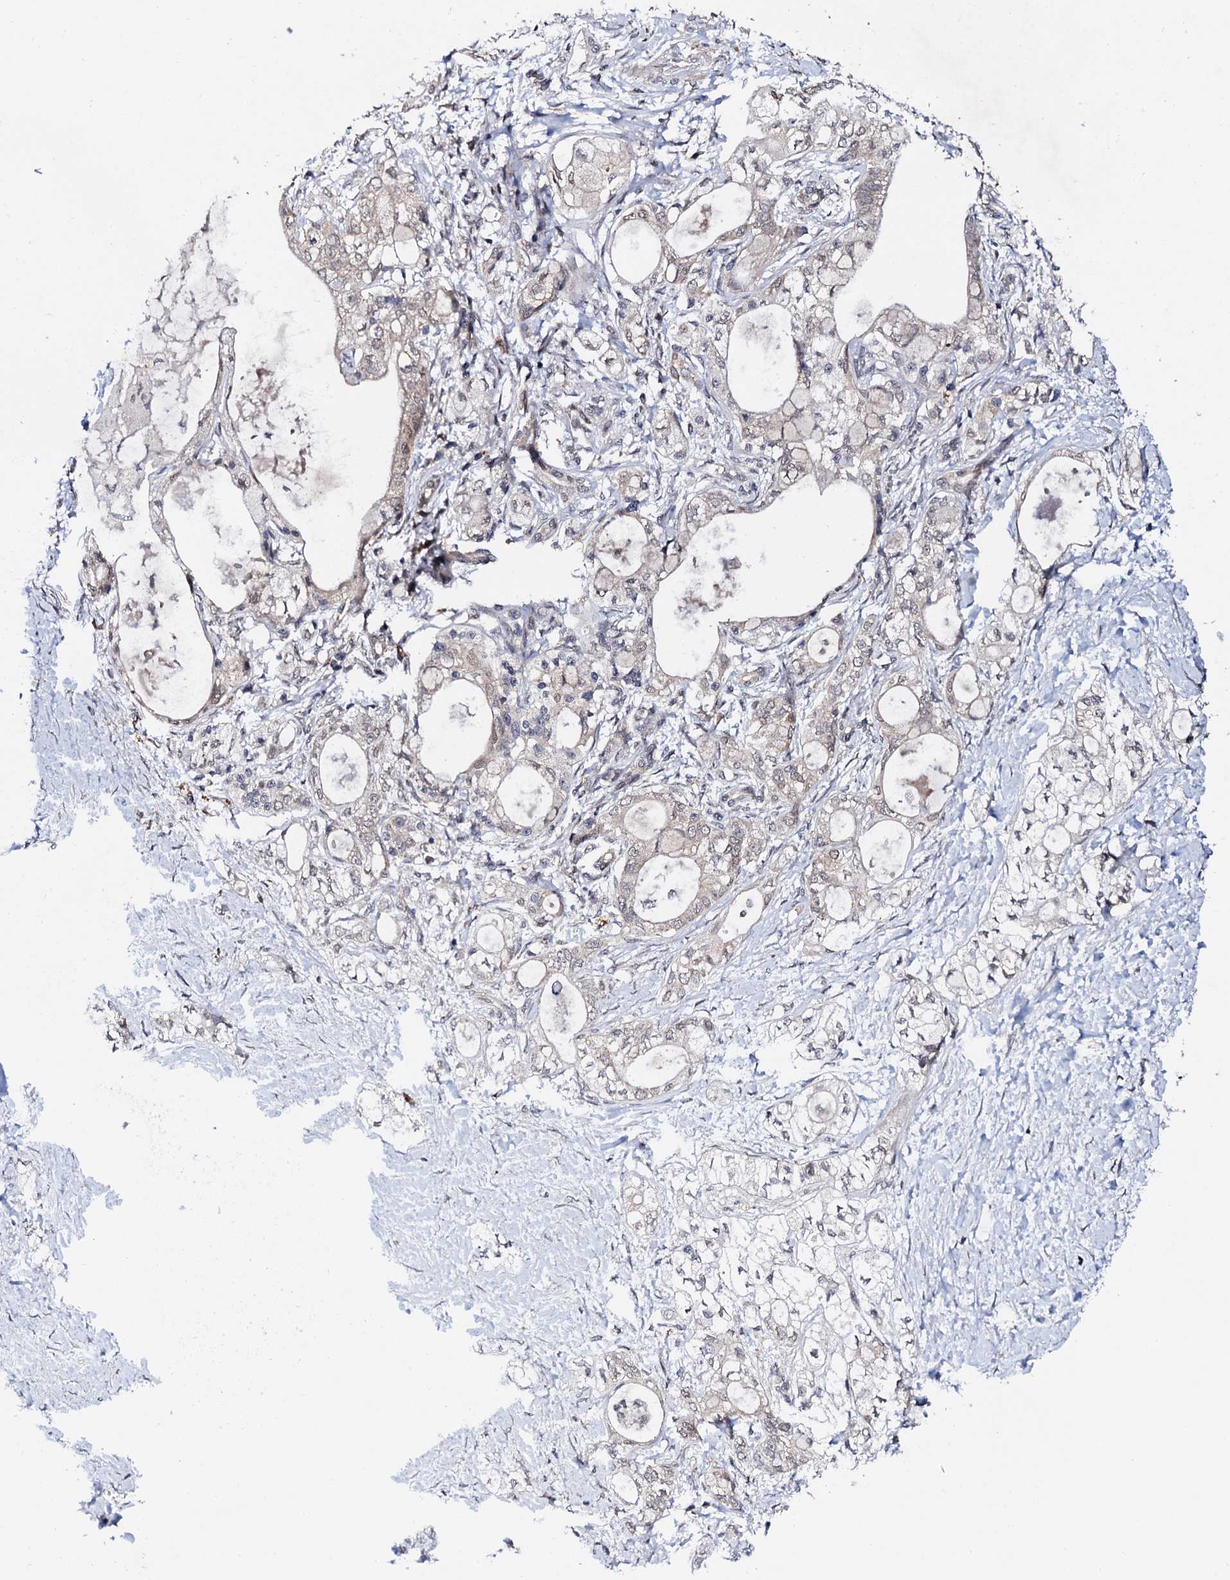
{"staining": {"intensity": "weak", "quantity": "<25%", "location": "nuclear"}, "tissue": "pancreatic cancer", "cell_type": "Tumor cells", "image_type": "cancer", "snomed": [{"axis": "morphology", "description": "Adenocarcinoma, NOS"}, {"axis": "topography", "description": "Pancreas"}], "caption": "The IHC image has no significant expression in tumor cells of pancreatic adenocarcinoma tissue. The staining is performed using DAB (3,3'-diaminobenzidine) brown chromogen with nuclei counter-stained in using hematoxylin.", "gene": "FAM111A", "patient": {"sex": "male", "age": 70}}